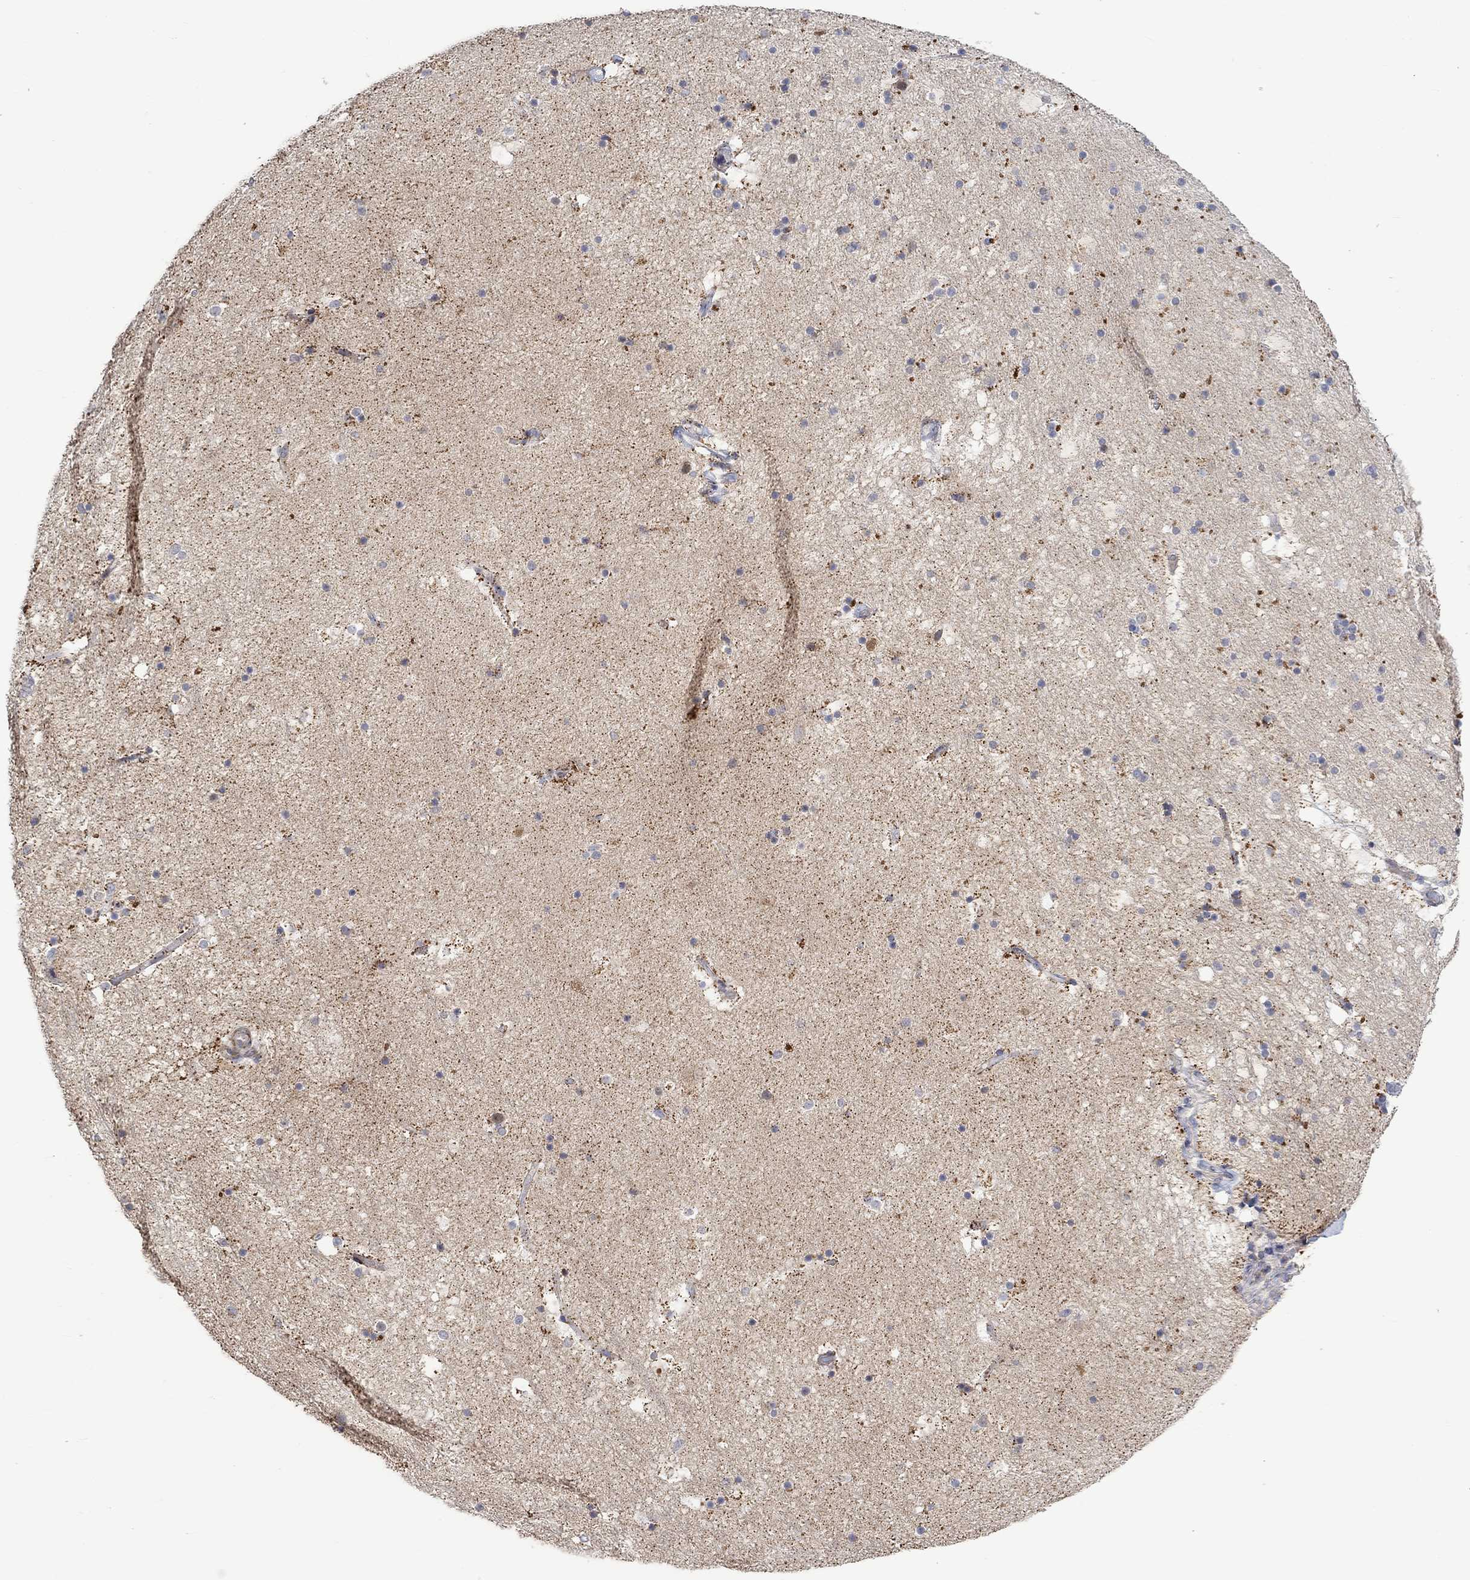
{"staining": {"intensity": "negative", "quantity": "none", "location": "none"}, "tissue": "hippocampus", "cell_type": "Glial cells", "image_type": "normal", "snomed": [{"axis": "morphology", "description": "Normal tissue, NOS"}, {"axis": "topography", "description": "Hippocampus"}], "caption": "Hippocampus stained for a protein using immunohistochemistry (IHC) exhibits no expression glial cells.", "gene": "SLC48A1", "patient": {"sex": "male", "age": 51}}